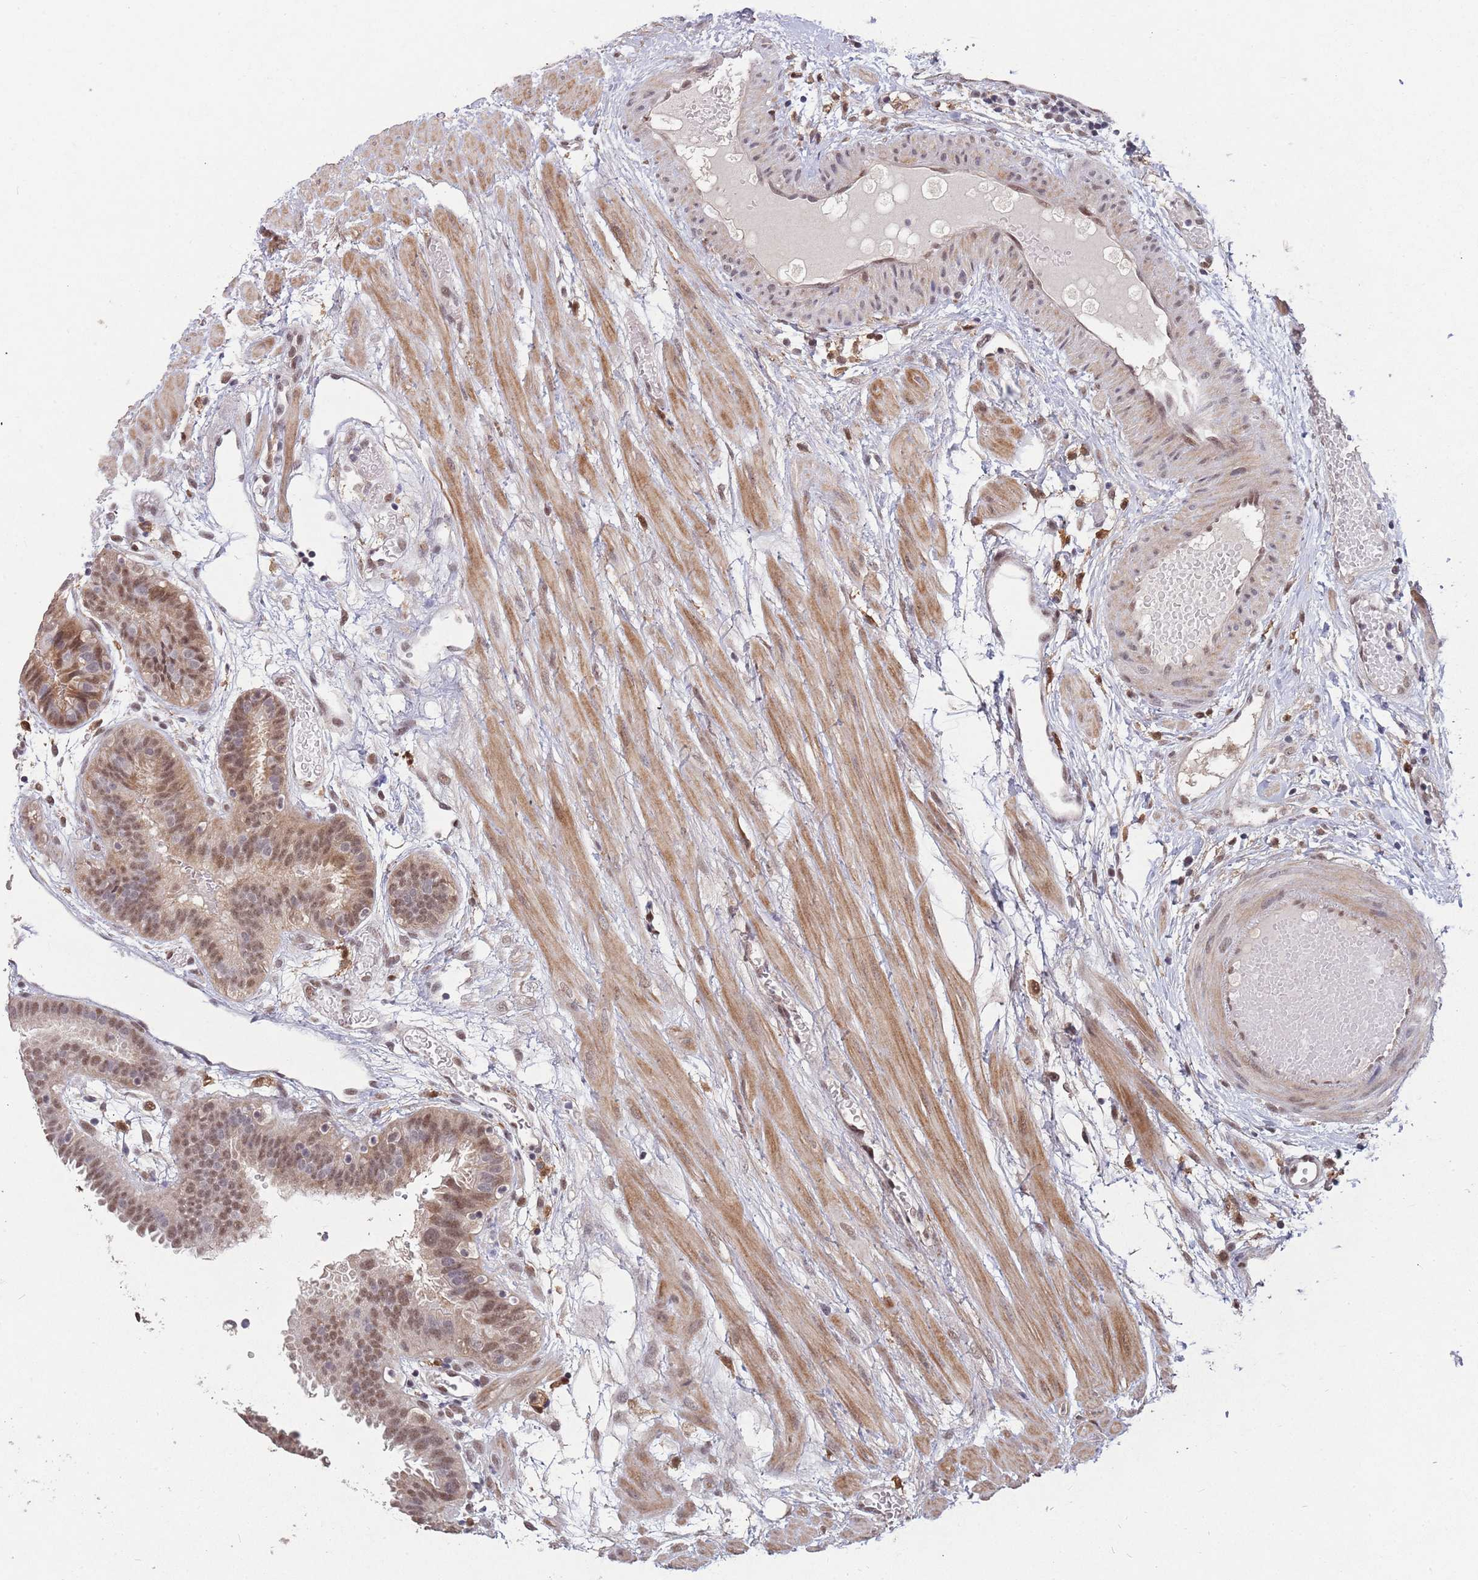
{"staining": {"intensity": "moderate", "quantity": "25%-75%", "location": "cytoplasmic/membranous,nuclear"}, "tissue": "fallopian tube", "cell_type": "Glandular cells", "image_type": "normal", "snomed": [{"axis": "morphology", "description": "Normal tissue, NOS"}, {"axis": "topography", "description": "Fallopian tube"}], "caption": "High-magnification brightfield microscopy of unremarkable fallopian tube stained with DAB (3,3'-diaminobenzidine) (brown) and counterstained with hematoxylin (blue). glandular cells exhibit moderate cytoplasmic/membranous,nuclear staining is identified in approximately25%-75% of cells. The protein of interest is stained brown, and the nuclei are stained in blue (DAB (3,3'-diaminobenzidine) IHC with brightfield microscopy, high magnification).", "gene": "ZNF639", "patient": {"sex": "female", "age": 37}}